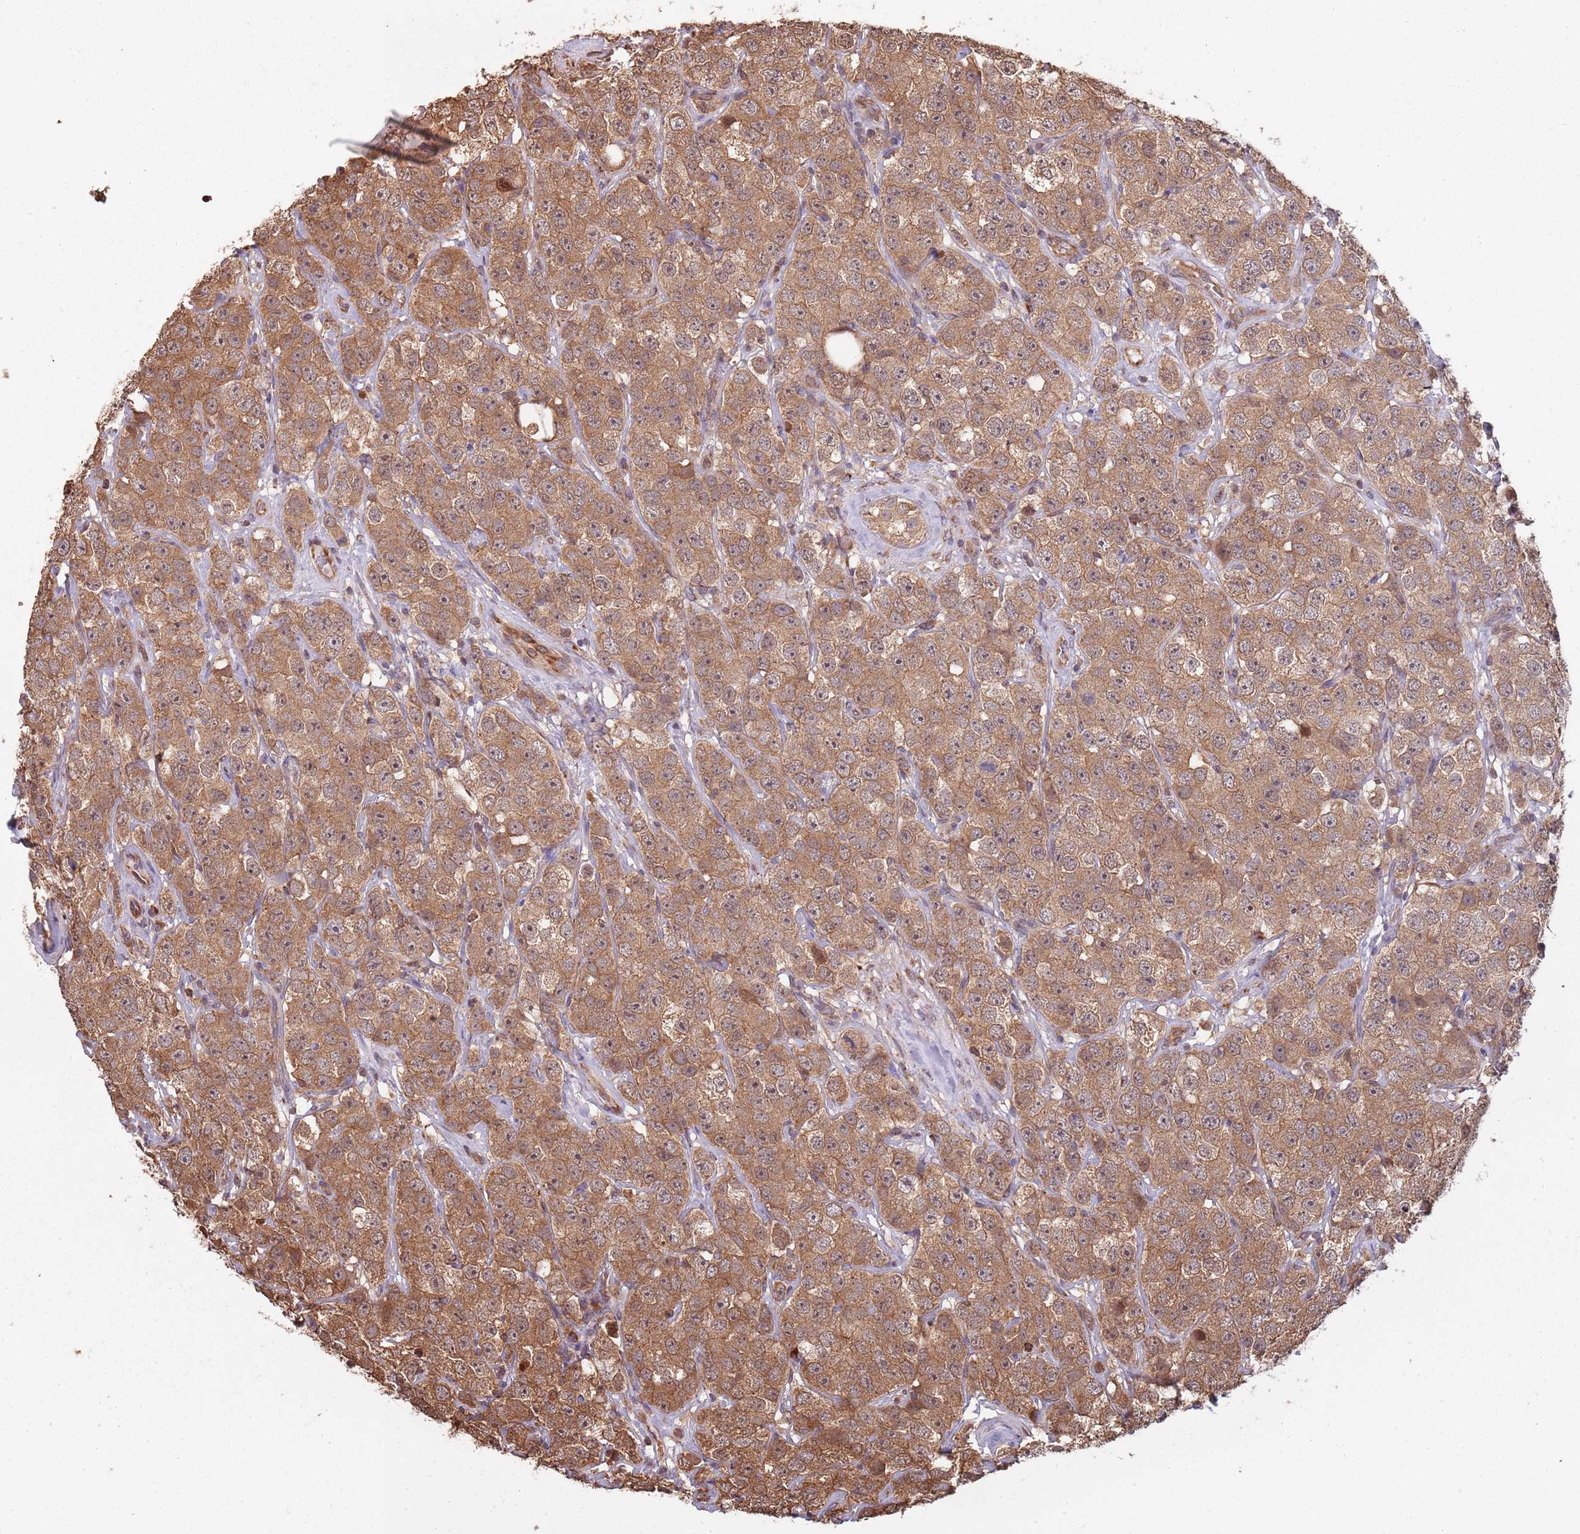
{"staining": {"intensity": "moderate", "quantity": ">75%", "location": "cytoplasmic/membranous,nuclear"}, "tissue": "testis cancer", "cell_type": "Tumor cells", "image_type": "cancer", "snomed": [{"axis": "morphology", "description": "Seminoma, NOS"}, {"axis": "topography", "description": "Testis"}], "caption": "Testis cancer (seminoma) stained for a protein exhibits moderate cytoplasmic/membranous and nuclear positivity in tumor cells.", "gene": "COG4", "patient": {"sex": "male", "age": 28}}